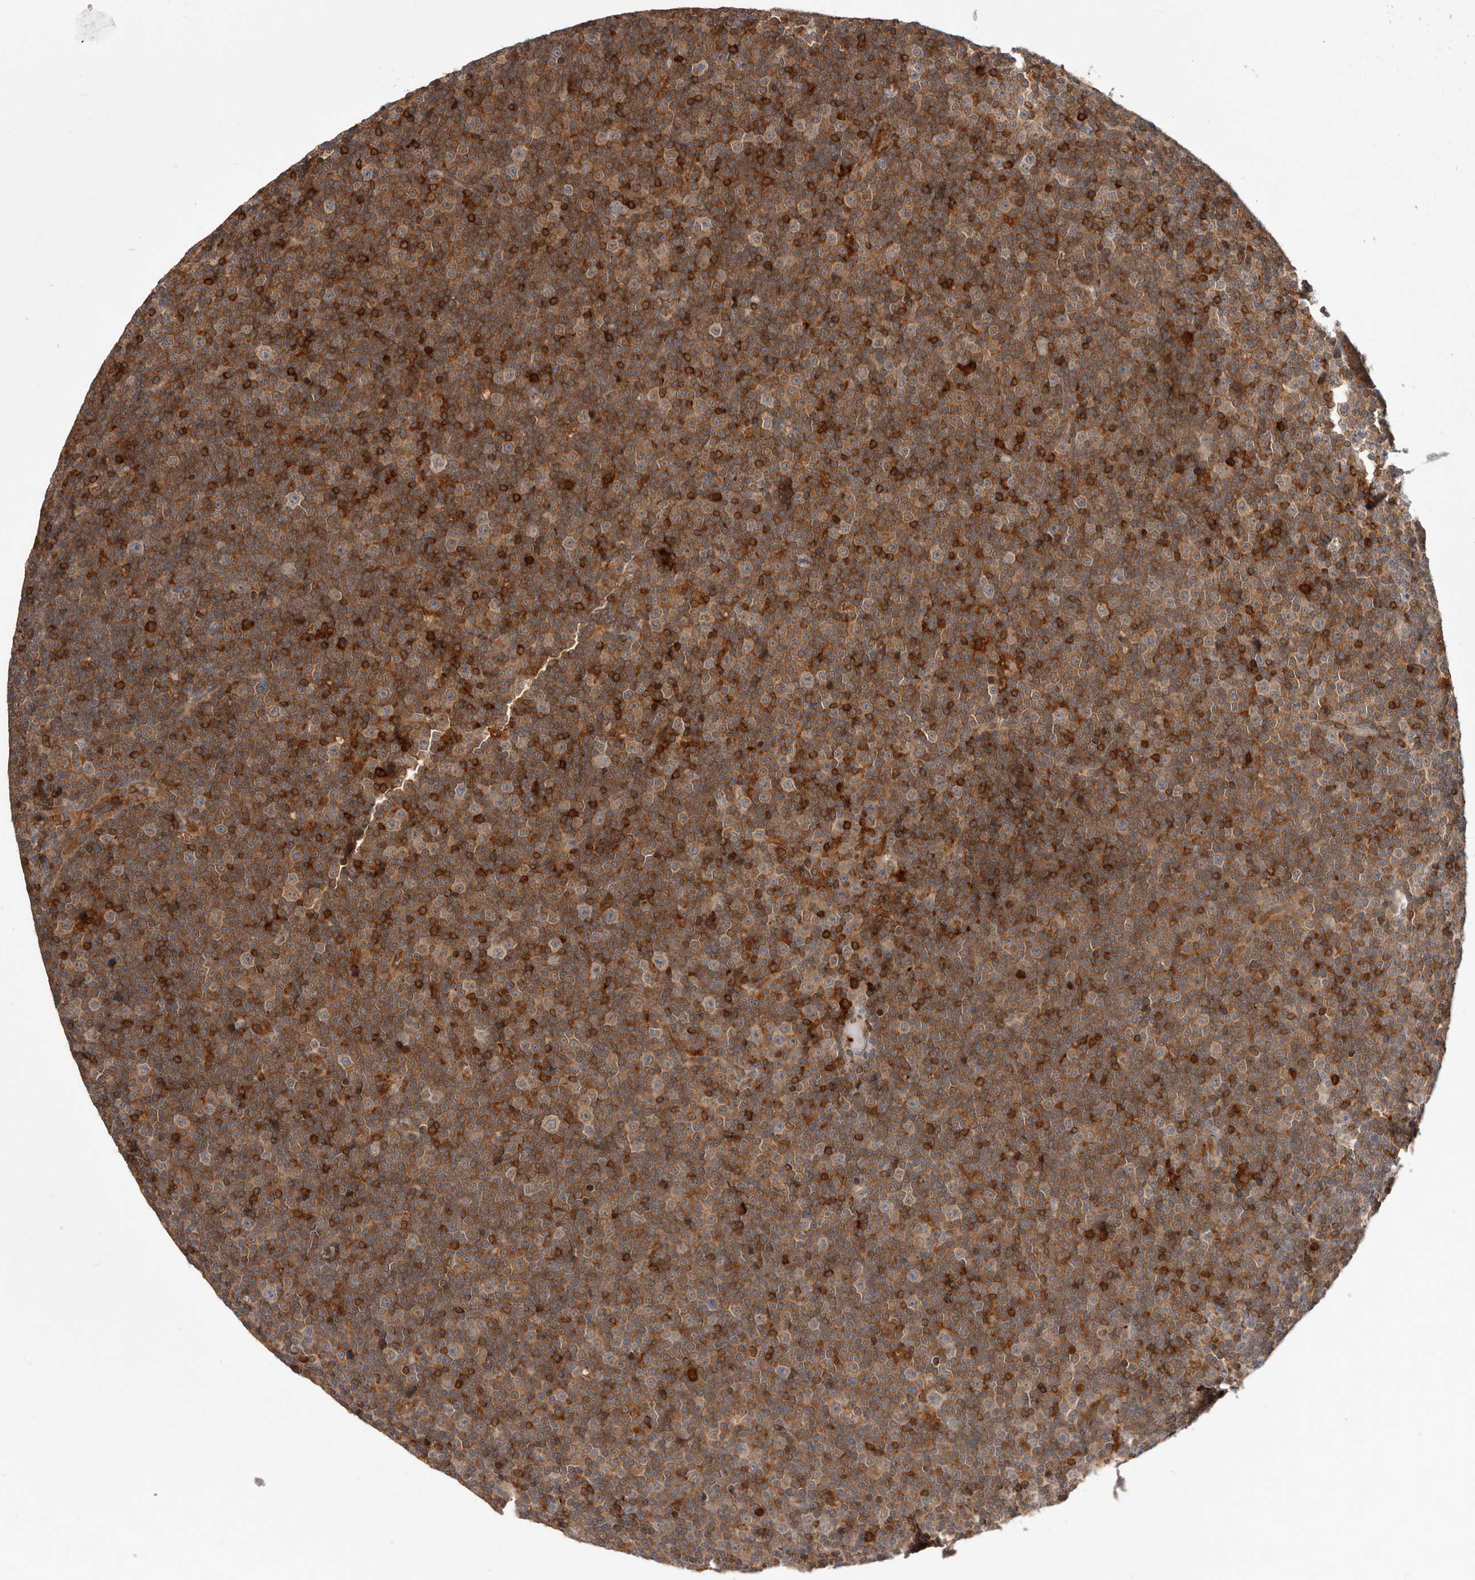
{"staining": {"intensity": "moderate", "quantity": ">75%", "location": "cytoplasmic/membranous"}, "tissue": "lymphoma", "cell_type": "Tumor cells", "image_type": "cancer", "snomed": [{"axis": "morphology", "description": "Malignant lymphoma, non-Hodgkin's type, Low grade"}, {"axis": "topography", "description": "Lymph node"}], "caption": "Protein staining displays moderate cytoplasmic/membranous expression in about >75% of tumor cells in lymphoma. (brown staining indicates protein expression, while blue staining denotes nuclei).", "gene": "RNF213", "patient": {"sex": "female", "age": 67}}